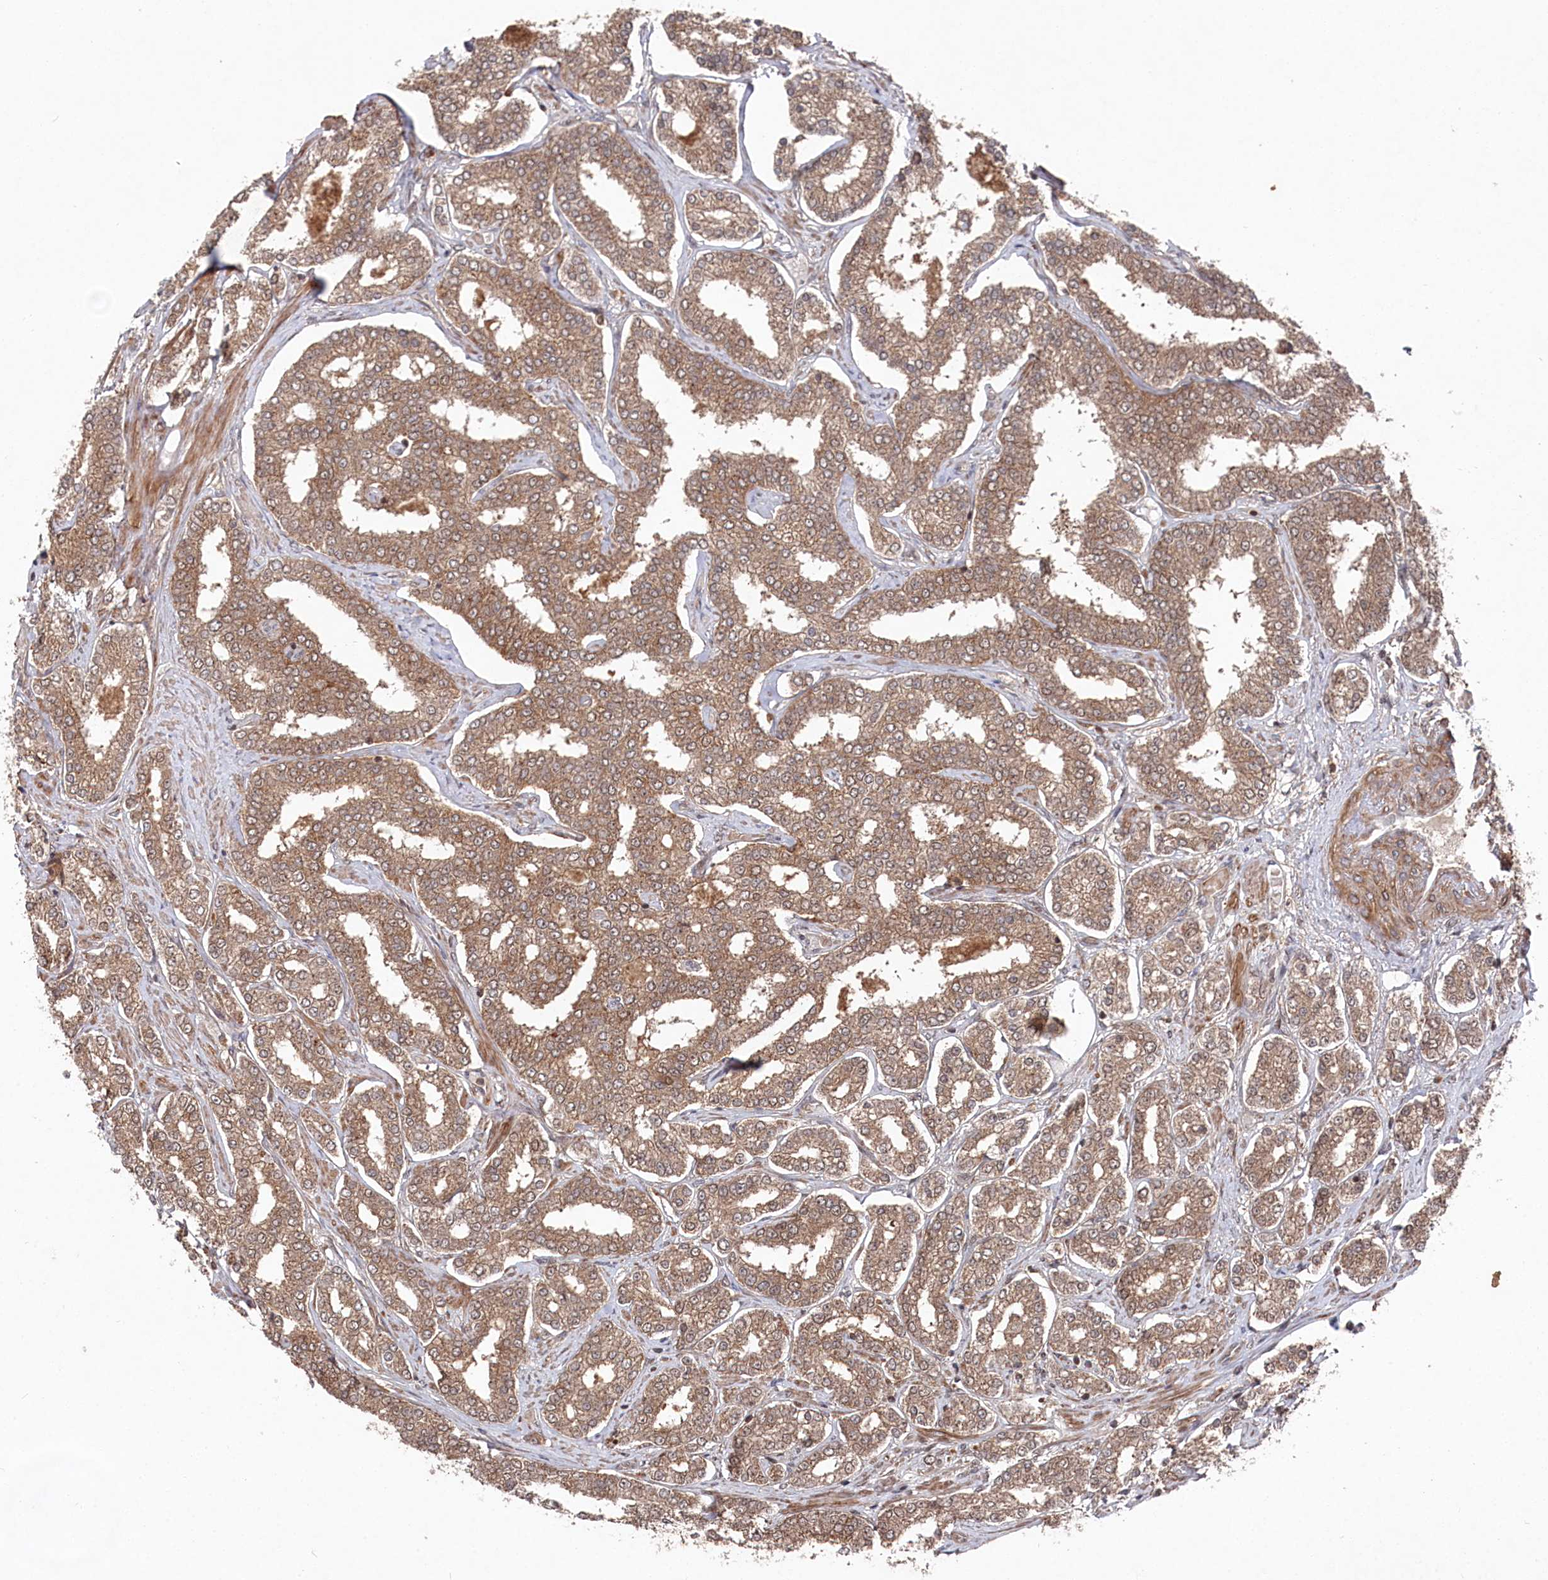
{"staining": {"intensity": "moderate", "quantity": ">75%", "location": "cytoplasmic/membranous"}, "tissue": "prostate cancer", "cell_type": "Tumor cells", "image_type": "cancer", "snomed": [{"axis": "morphology", "description": "Normal tissue, NOS"}, {"axis": "morphology", "description": "Adenocarcinoma, High grade"}, {"axis": "topography", "description": "Prostate"}], "caption": "The immunohistochemical stain shows moderate cytoplasmic/membranous staining in tumor cells of prostate cancer (adenocarcinoma (high-grade)) tissue.", "gene": "BORCS7", "patient": {"sex": "male", "age": 83}}